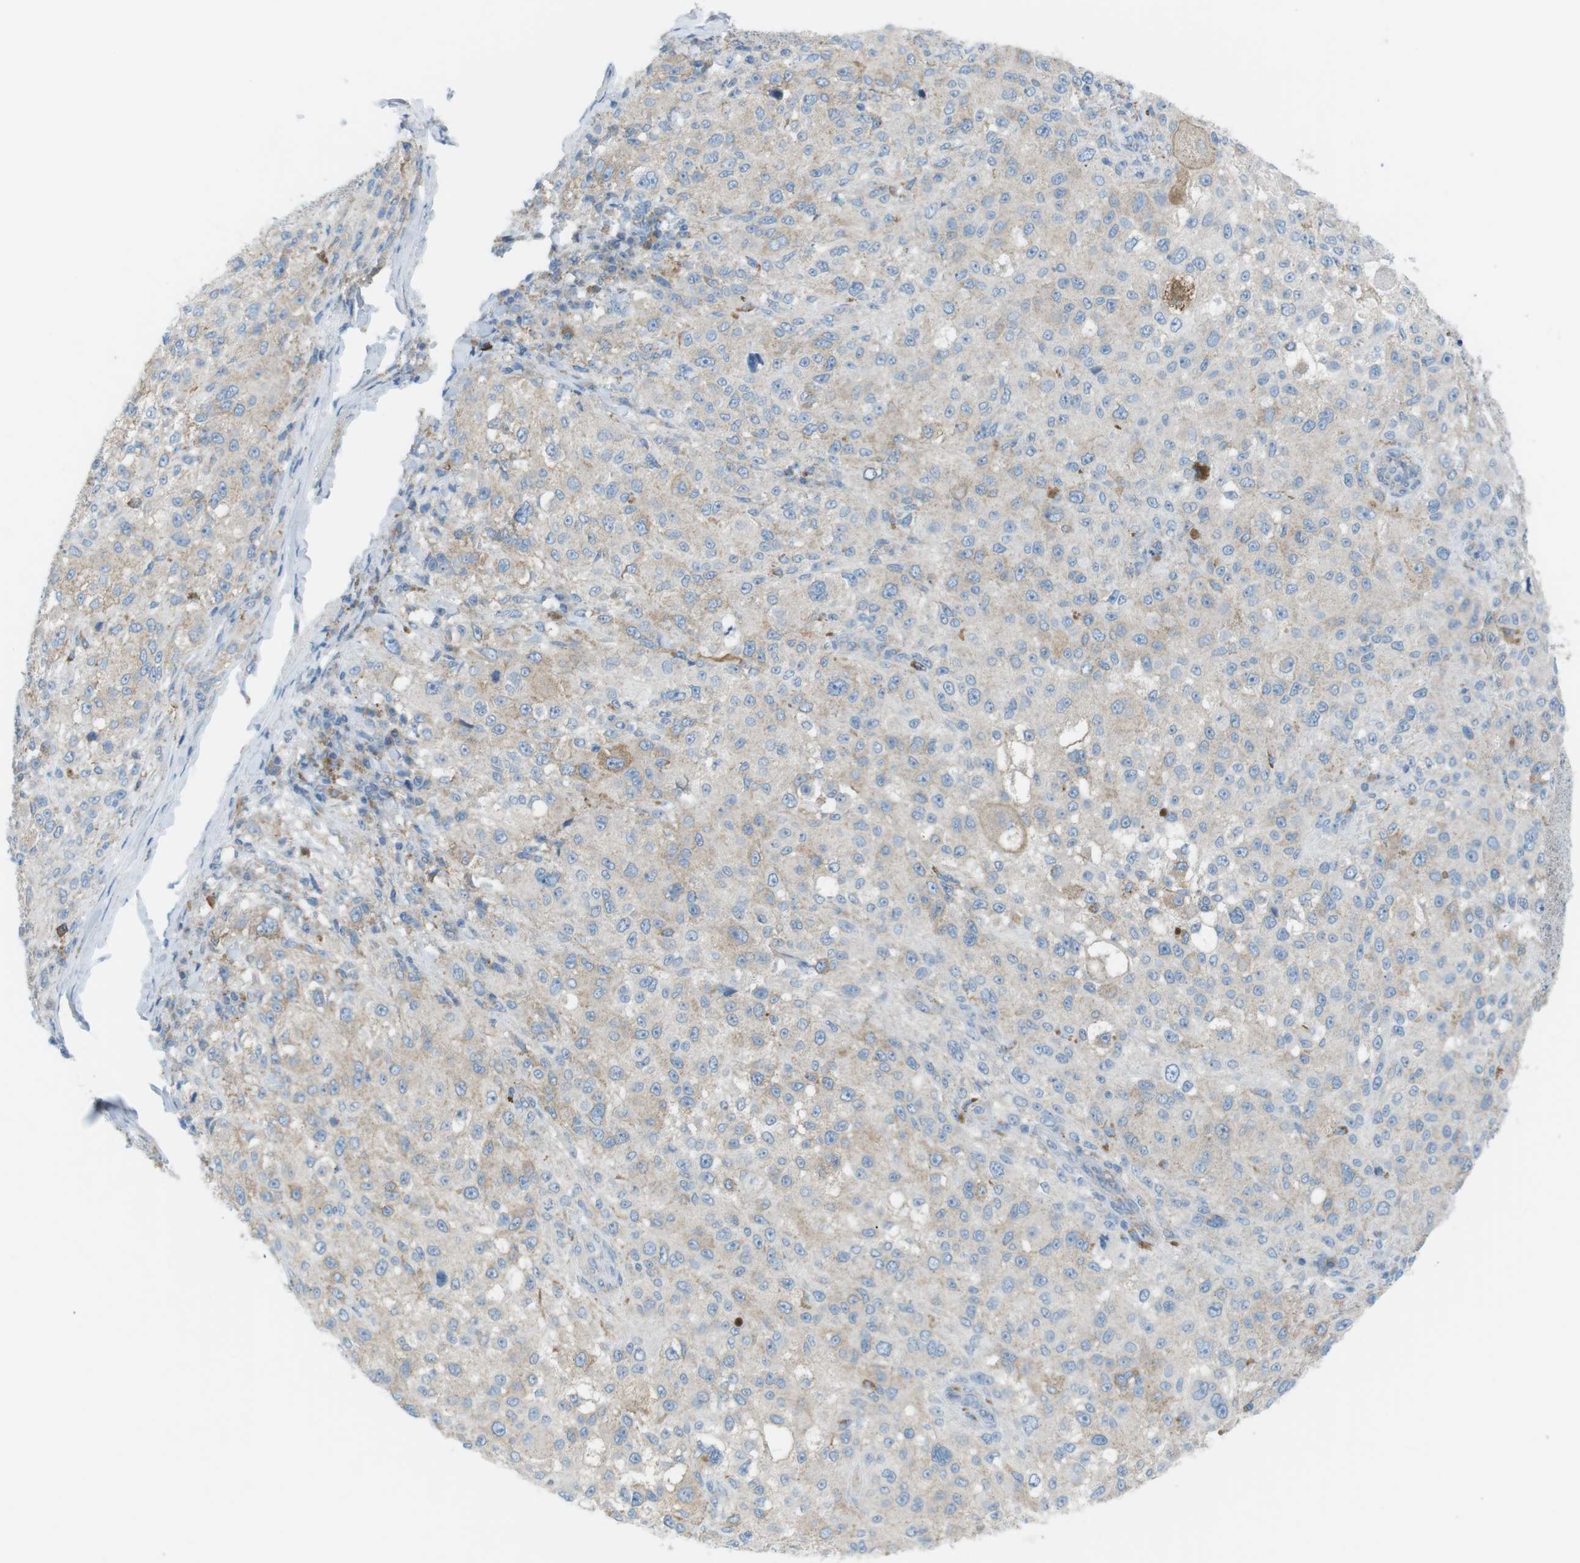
{"staining": {"intensity": "weak", "quantity": "<25%", "location": "cytoplasmic/membranous"}, "tissue": "melanoma", "cell_type": "Tumor cells", "image_type": "cancer", "snomed": [{"axis": "morphology", "description": "Necrosis, NOS"}, {"axis": "morphology", "description": "Malignant melanoma, NOS"}, {"axis": "topography", "description": "Skin"}], "caption": "Malignant melanoma was stained to show a protein in brown. There is no significant staining in tumor cells.", "gene": "VAMP1", "patient": {"sex": "female", "age": 87}}